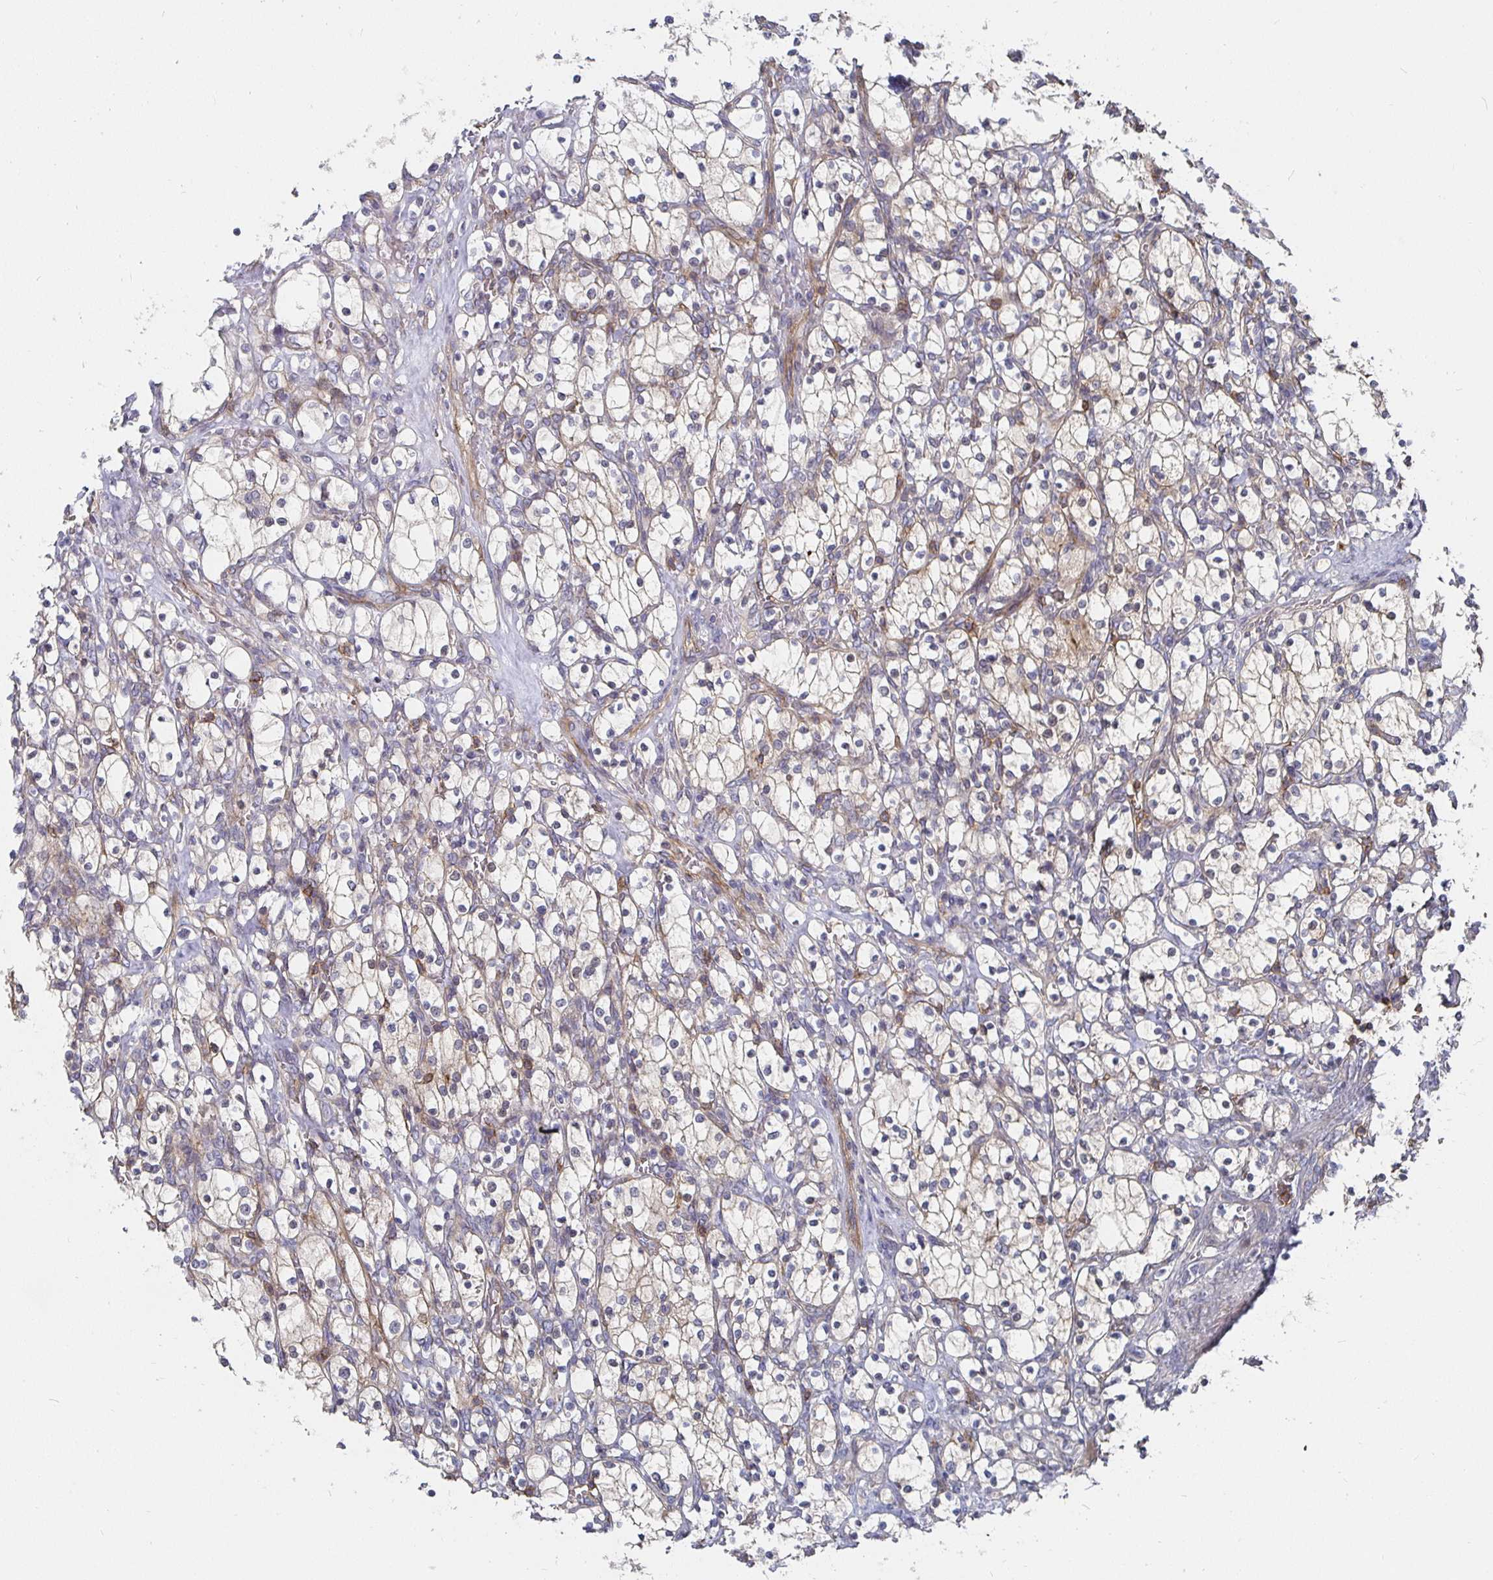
{"staining": {"intensity": "weak", "quantity": "<25%", "location": "cytoplasmic/membranous"}, "tissue": "renal cancer", "cell_type": "Tumor cells", "image_type": "cancer", "snomed": [{"axis": "morphology", "description": "Adenocarcinoma, NOS"}, {"axis": "topography", "description": "Kidney"}], "caption": "Tumor cells show no significant protein staining in renal adenocarcinoma.", "gene": "GJA4", "patient": {"sex": "female", "age": 83}}